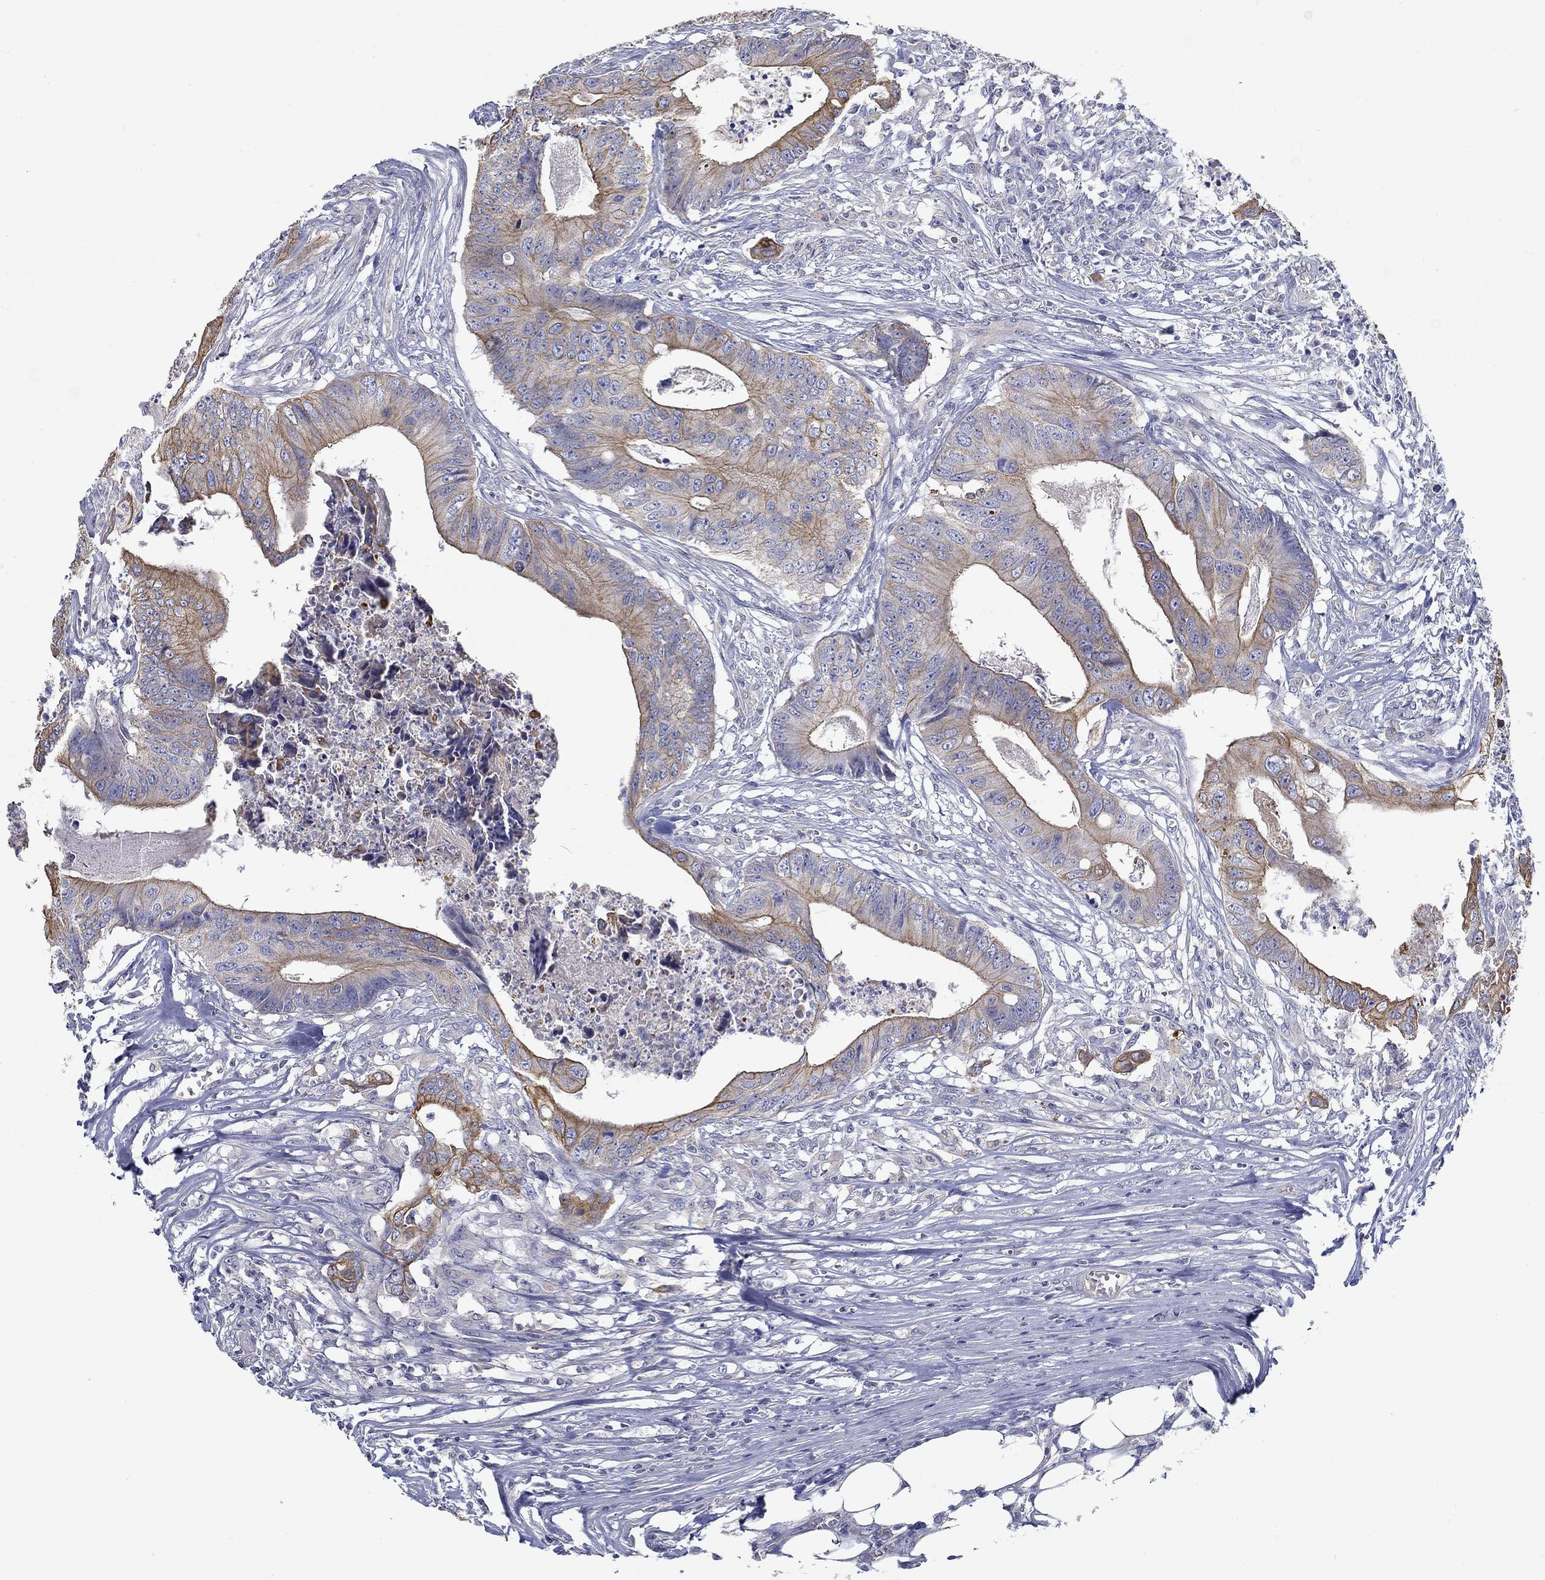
{"staining": {"intensity": "moderate", "quantity": "25%-75%", "location": "cytoplasmic/membranous"}, "tissue": "colorectal cancer", "cell_type": "Tumor cells", "image_type": "cancer", "snomed": [{"axis": "morphology", "description": "Adenocarcinoma, NOS"}, {"axis": "topography", "description": "Colon"}], "caption": "A brown stain labels moderate cytoplasmic/membranous expression of a protein in colorectal cancer tumor cells.", "gene": "BBOF1", "patient": {"sex": "male", "age": 84}}